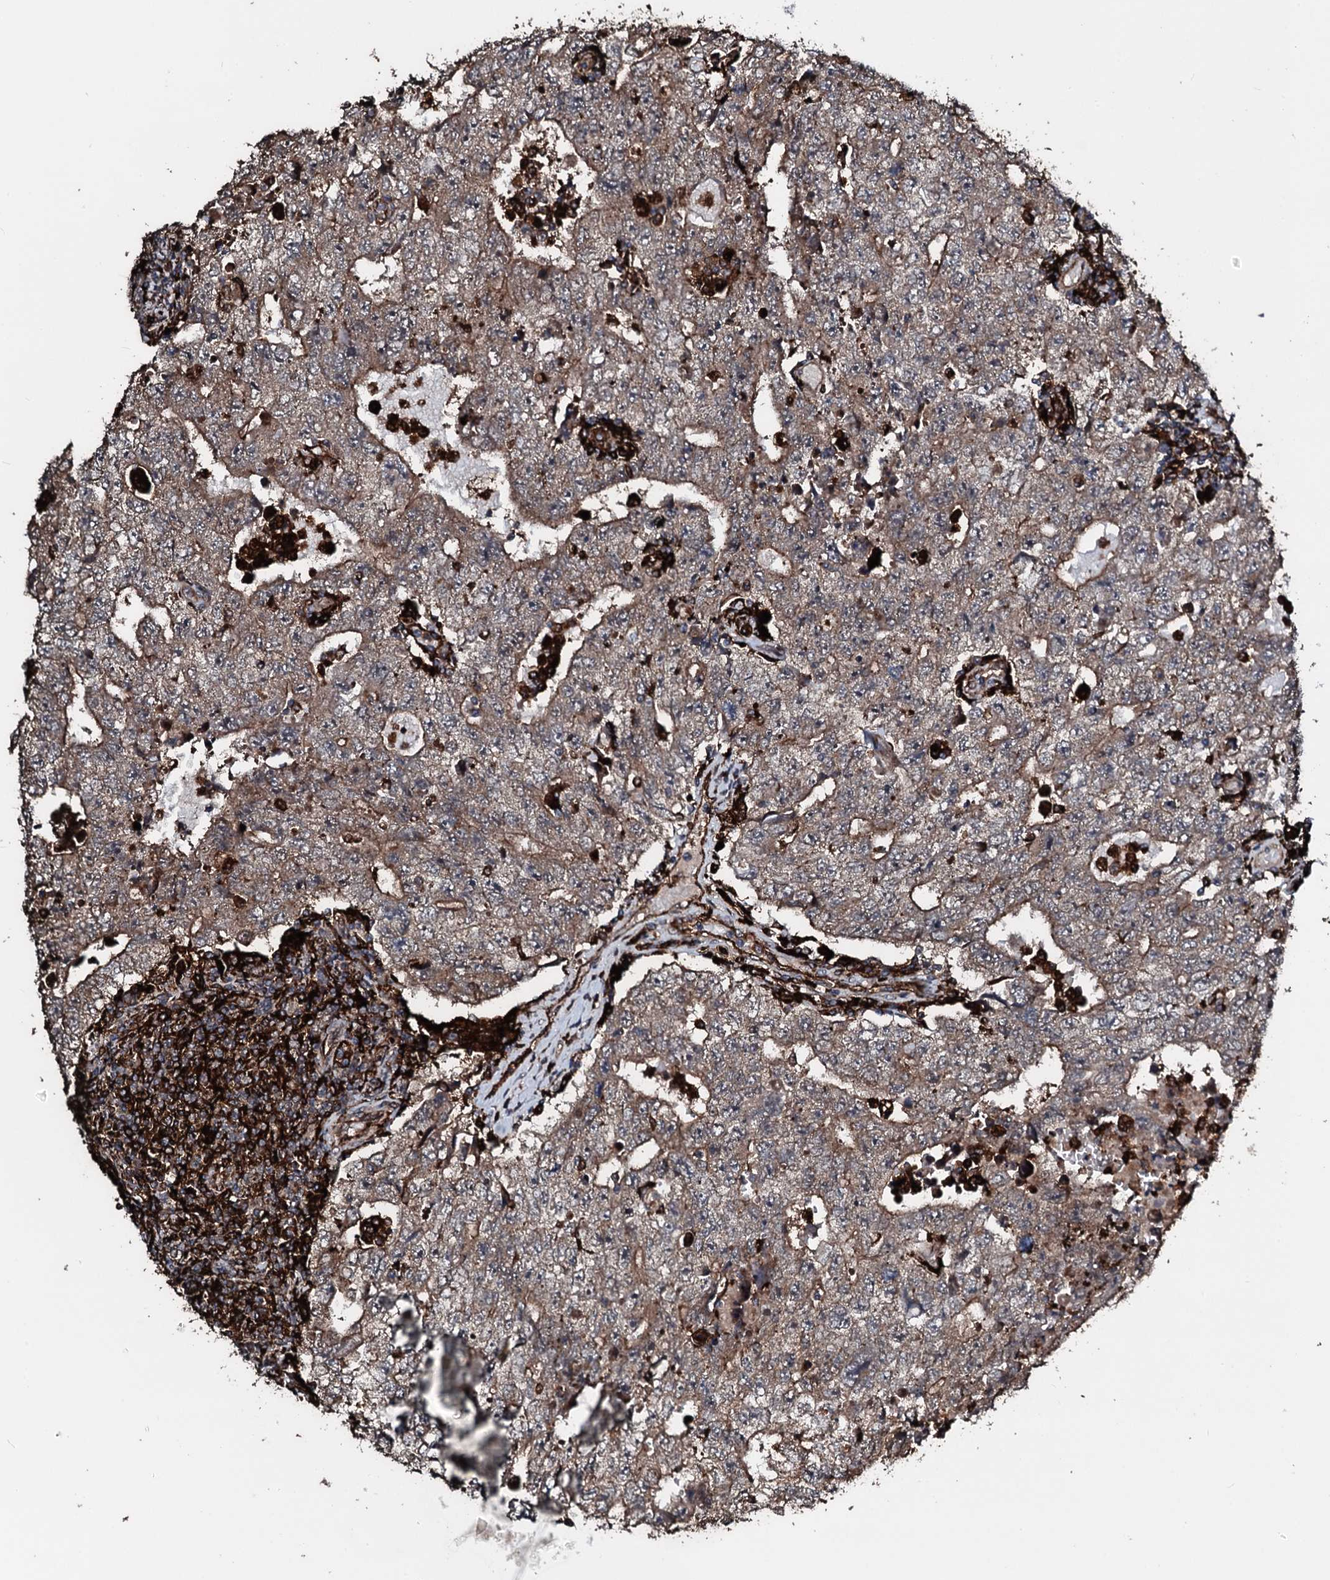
{"staining": {"intensity": "weak", "quantity": ">75%", "location": "cytoplasmic/membranous"}, "tissue": "testis cancer", "cell_type": "Tumor cells", "image_type": "cancer", "snomed": [{"axis": "morphology", "description": "Carcinoma, Embryonal, NOS"}, {"axis": "topography", "description": "Testis"}], "caption": "About >75% of tumor cells in testis cancer demonstrate weak cytoplasmic/membranous protein positivity as visualized by brown immunohistochemical staining.", "gene": "TPGS2", "patient": {"sex": "male", "age": 17}}